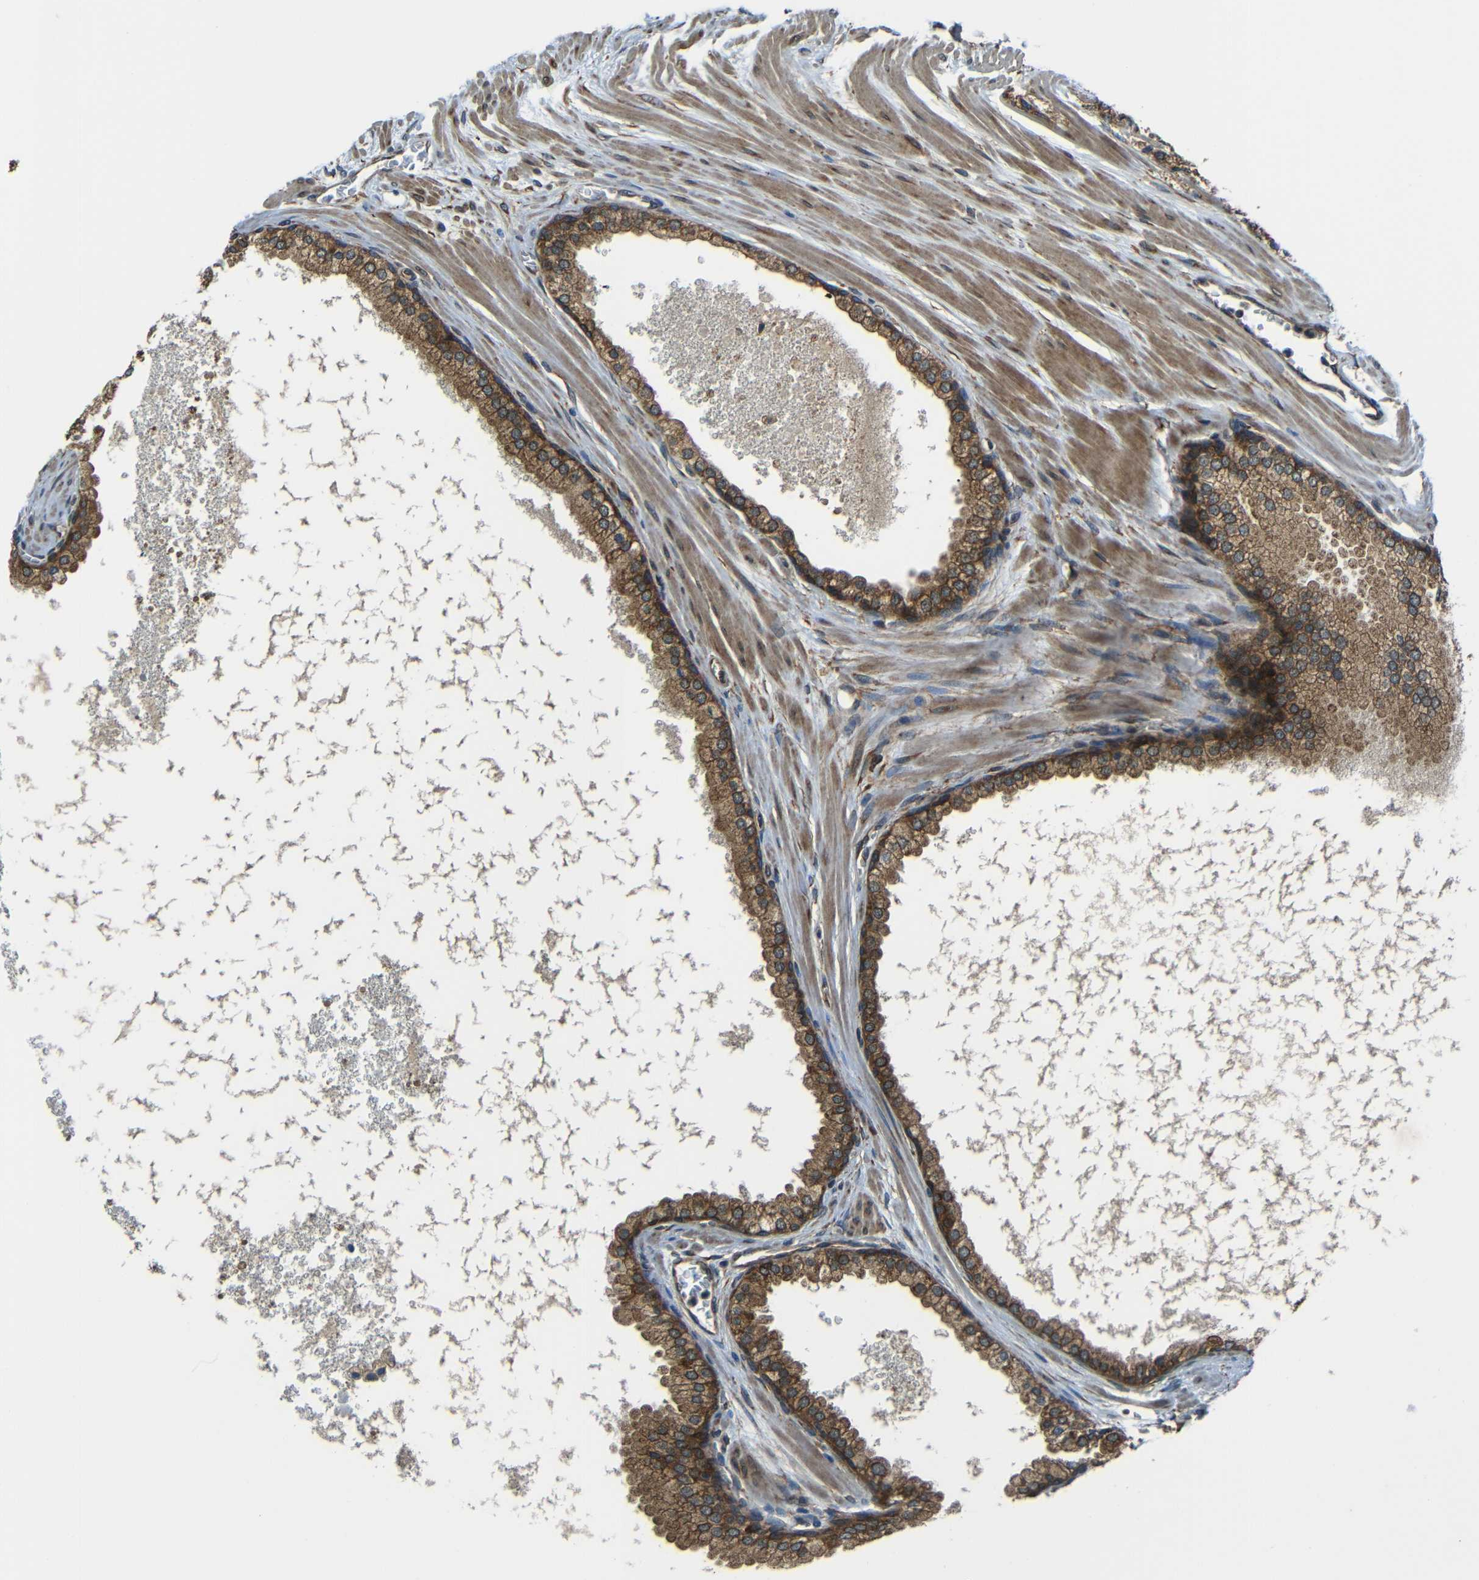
{"staining": {"intensity": "strong", "quantity": ">75%", "location": "cytoplasmic/membranous"}, "tissue": "prostate cancer", "cell_type": "Tumor cells", "image_type": "cancer", "snomed": [{"axis": "morphology", "description": "Adenocarcinoma, High grade"}, {"axis": "topography", "description": "Prostate"}], "caption": "IHC of prostate cancer (high-grade adenocarcinoma) shows high levels of strong cytoplasmic/membranous expression in approximately >75% of tumor cells. (Stains: DAB (3,3'-diaminobenzidine) in brown, nuclei in blue, Microscopy: brightfield microscopy at high magnification).", "gene": "VAPB", "patient": {"sex": "male", "age": 65}}